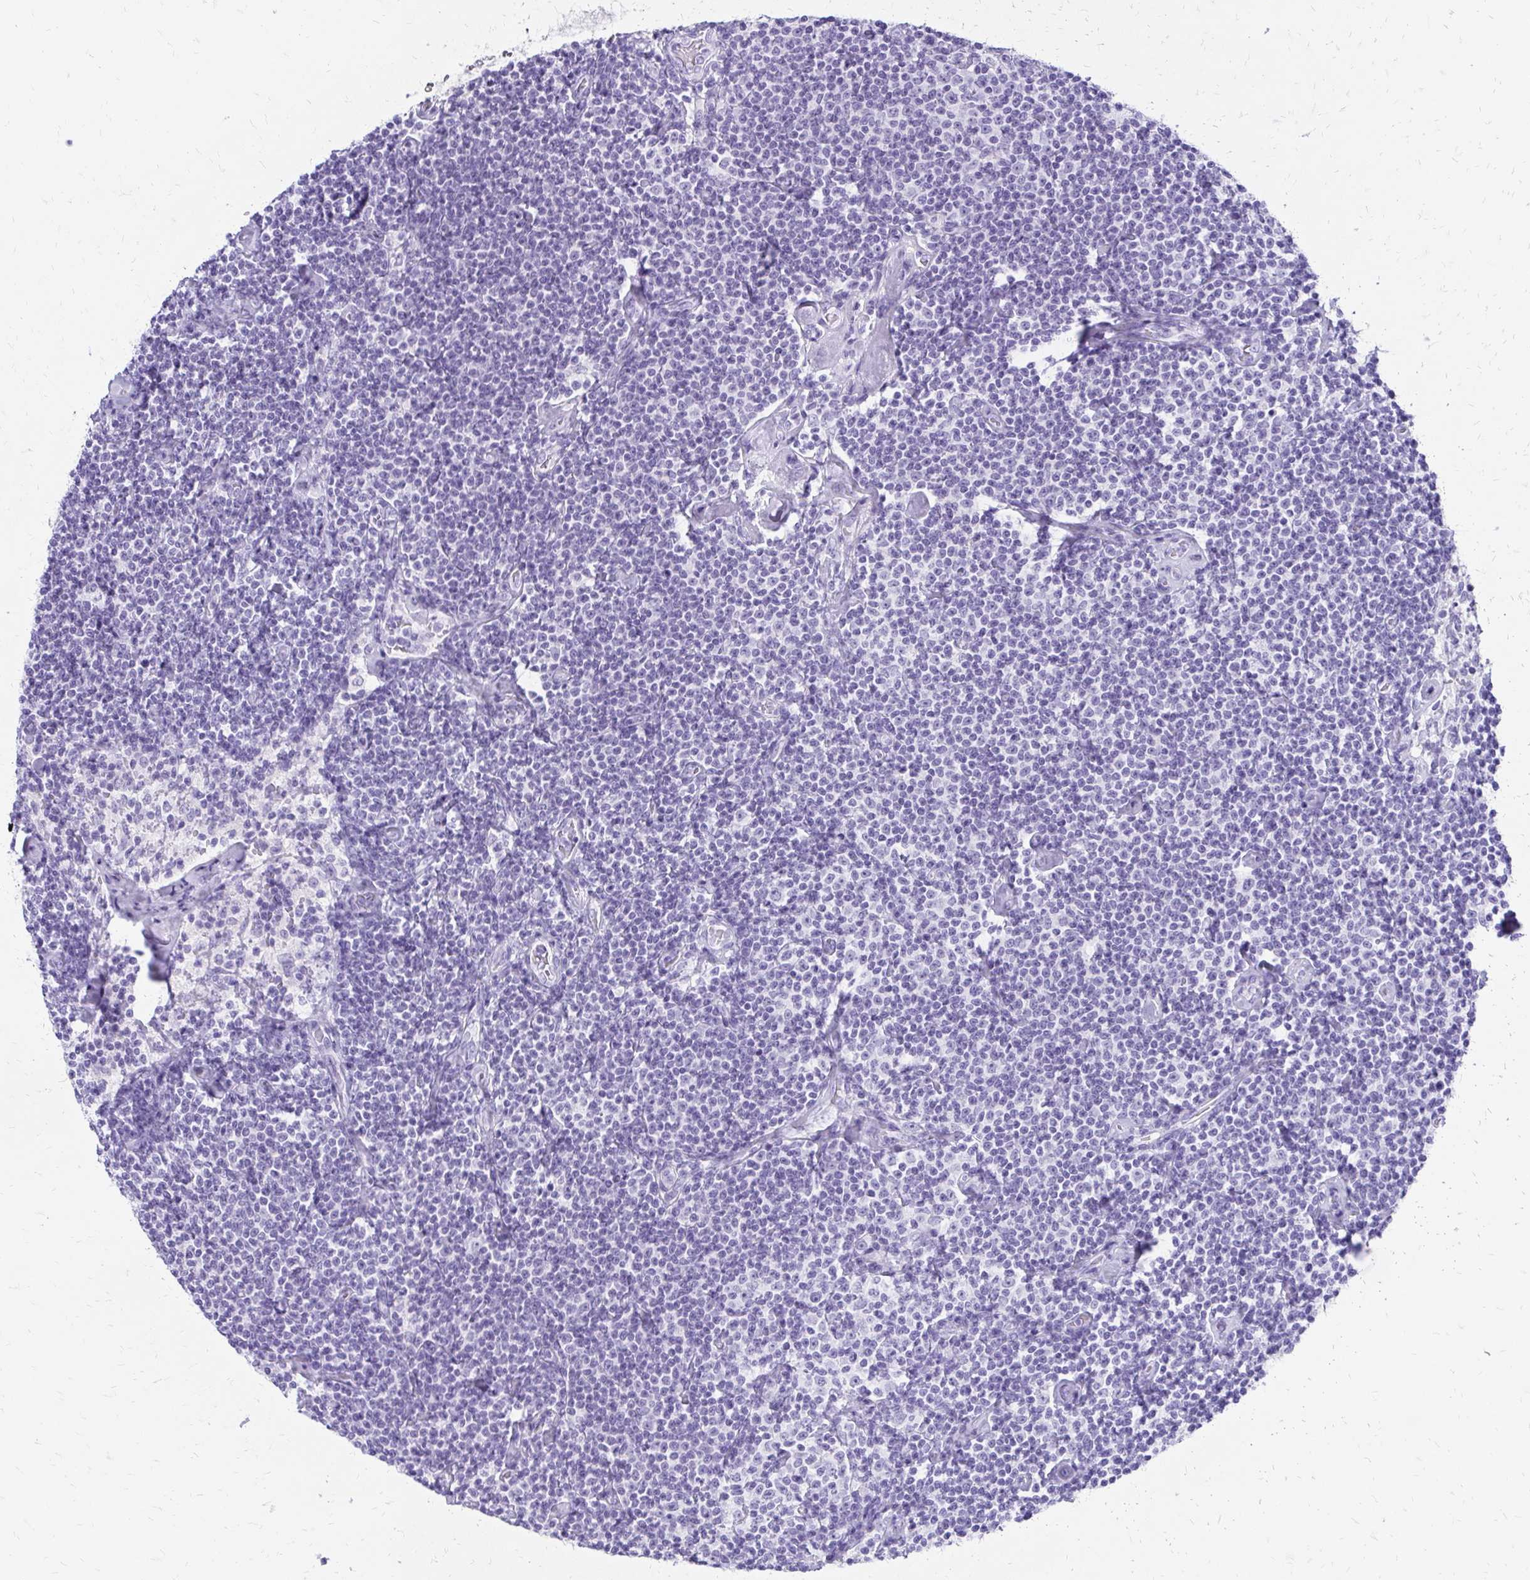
{"staining": {"intensity": "negative", "quantity": "none", "location": "none"}, "tissue": "lymphoma", "cell_type": "Tumor cells", "image_type": "cancer", "snomed": [{"axis": "morphology", "description": "Malignant lymphoma, non-Hodgkin's type, Low grade"}, {"axis": "topography", "description": "Lymph node"}], "caption": "Immunohistochemical staining of human lymphoma shows no significant positivity in tumor cells. (IHC, brightfield microscopy, high magnification).", "gene": "SLC32A1", "patient": {"sex": "male", "age": 81}}